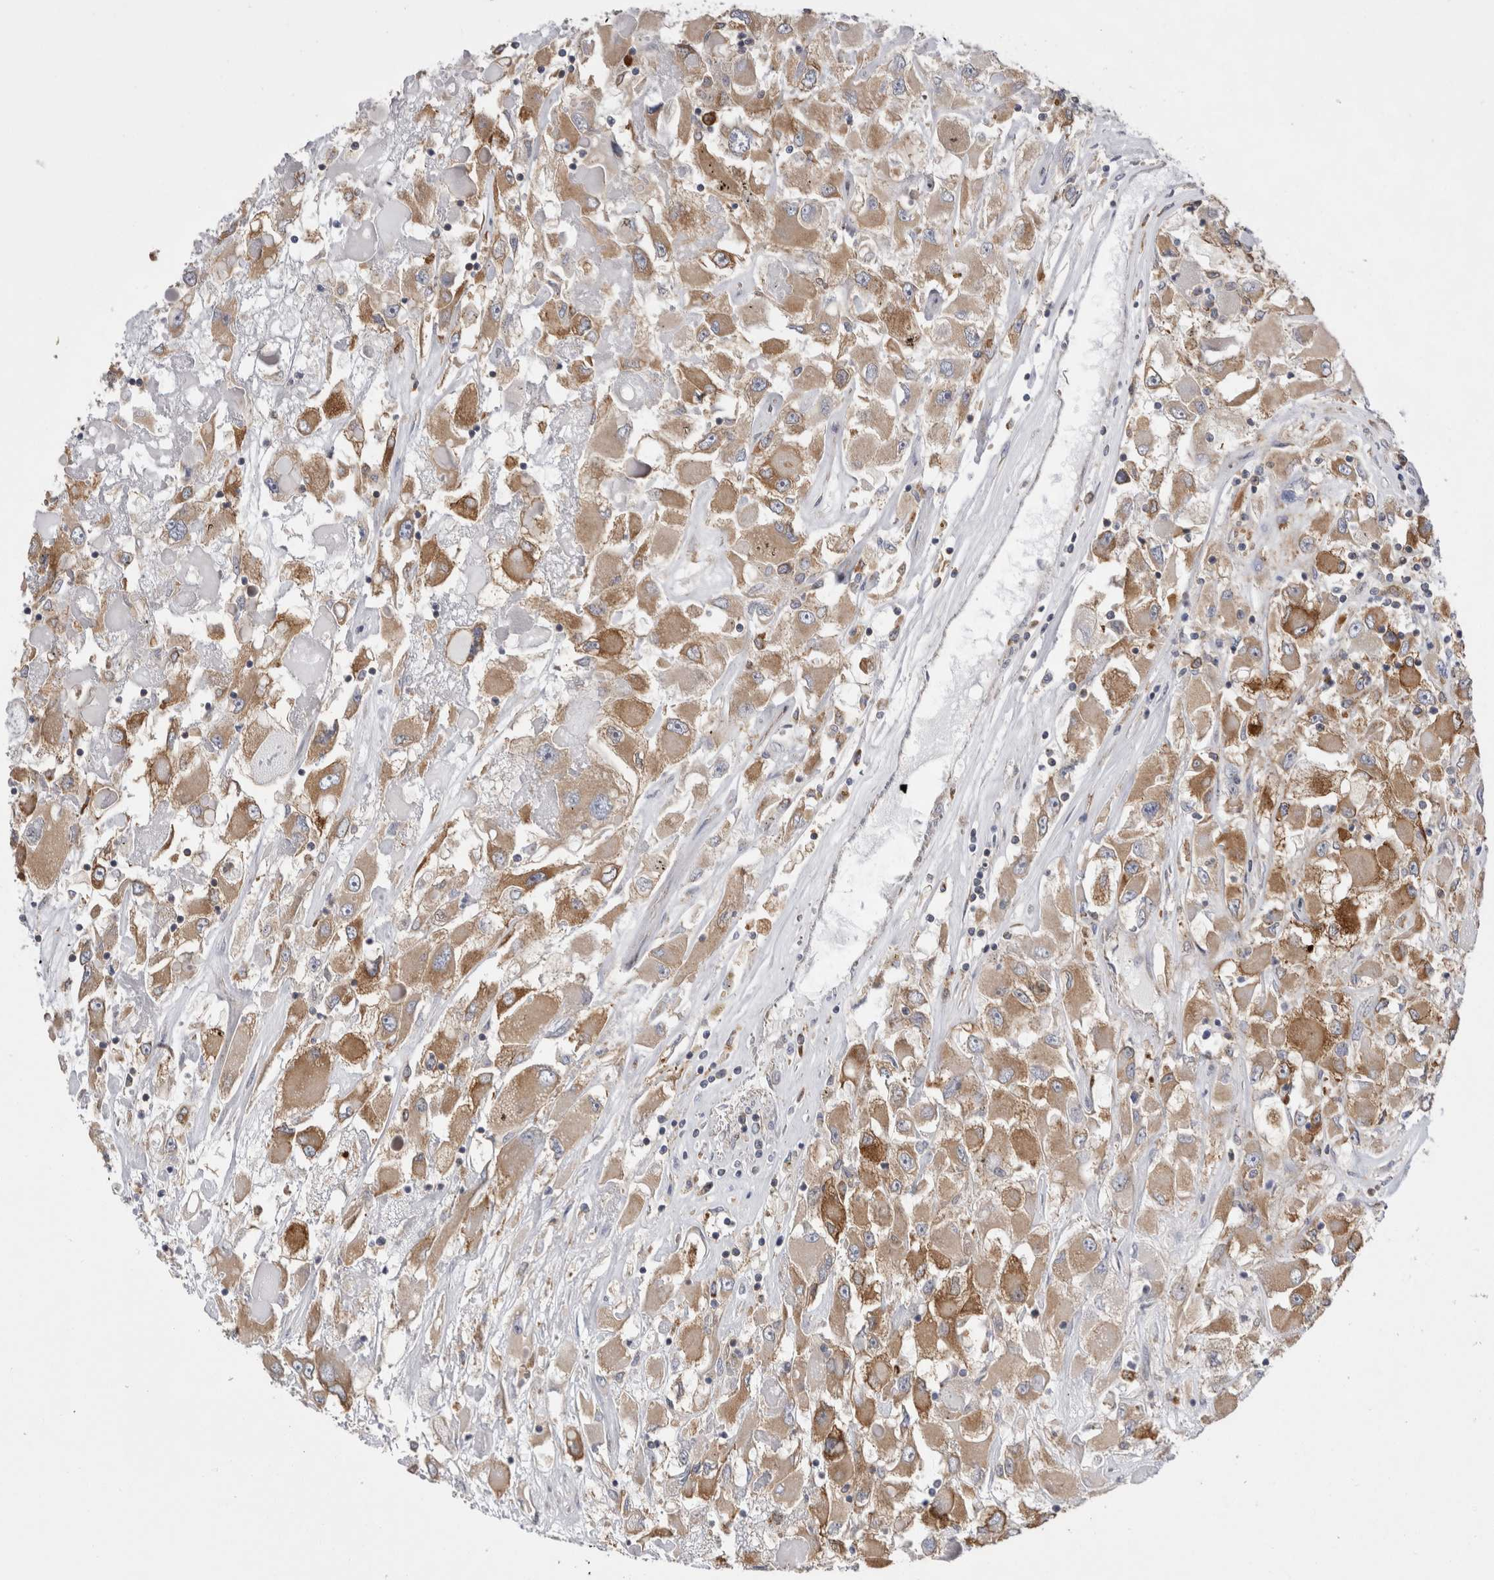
{"staining": {"intensity": "moderate", "quantity": ">75%", "location": "cytoplasmic/membranous"}, "tissue": "renal cancer", "cell_type": "Tumor cells", "image_type": "cancer", "snomed": [{"axis": "morphology", "description": "Adenocarcinoma, NOS"}, {"axis": "topography", "description": "Kidney"}], "caption": "This is an image of immunohistochemistry staining of renal cancer, which shows moderate expression in the cytoplasmic/membranous of tumor cells.", "gene": "RAB11FIP1", "patient": {"sex": "female", "age": 52}}